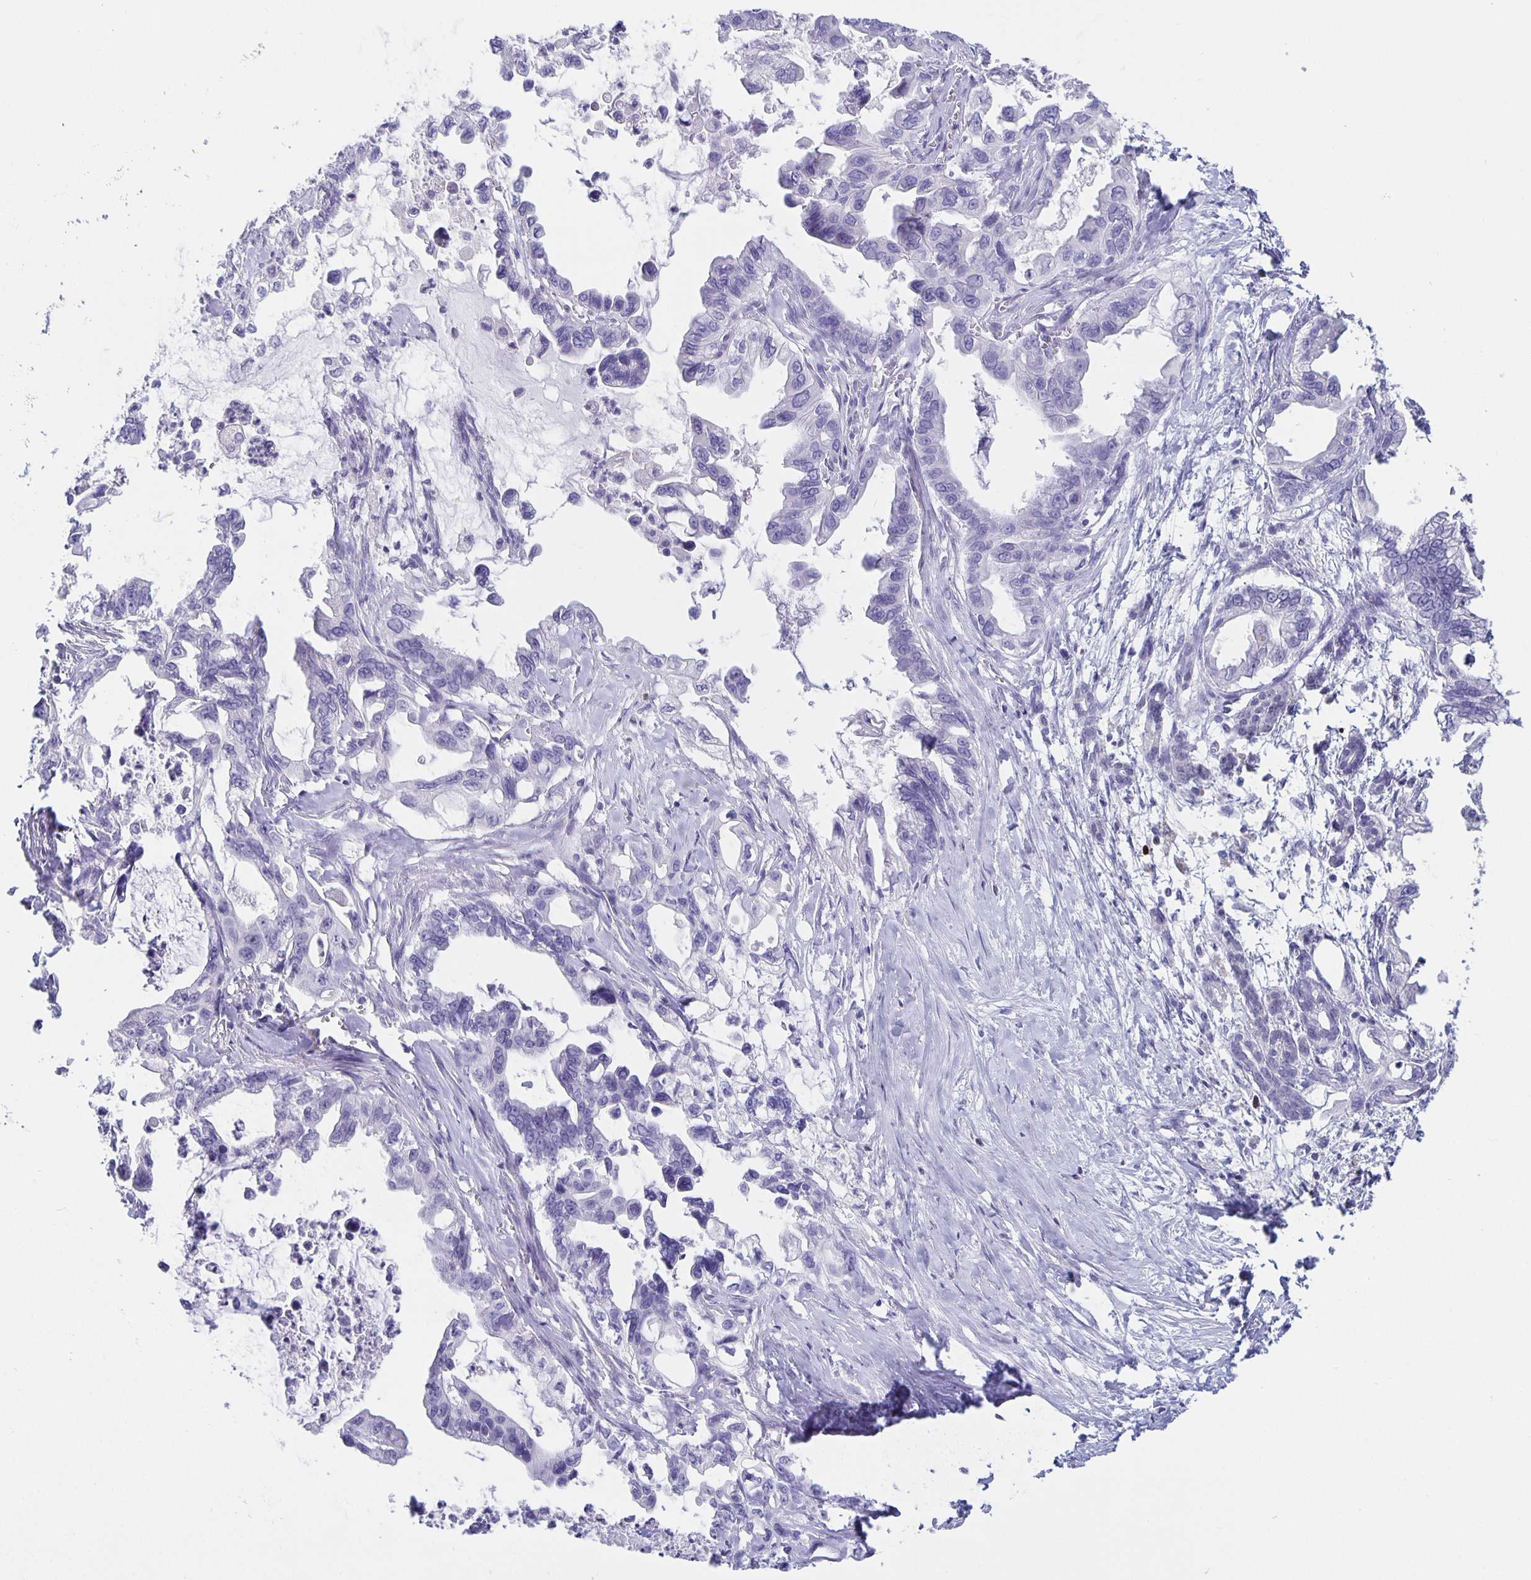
{"staining": {"intensity": "negative", "quantity": "none", "location": "none"}, "tissue": "pancreatic cancer", "cell_type": "Tumor cells", "image_type": "cancer", "snomed": [{"axis": "morphology", "description": "Adenocarcinoma, NOS"}, {"axis": "topography", "description": "Pancreas"}], "caption": "Immunohistochemistry of pancreatic cancer shows no positivity in tumor cells. (DAB immunohistochemistry (IHC) with hematoxylin counter stain).", "gene": "SATB2", "patient": {"sex": "male", "age": 61}}